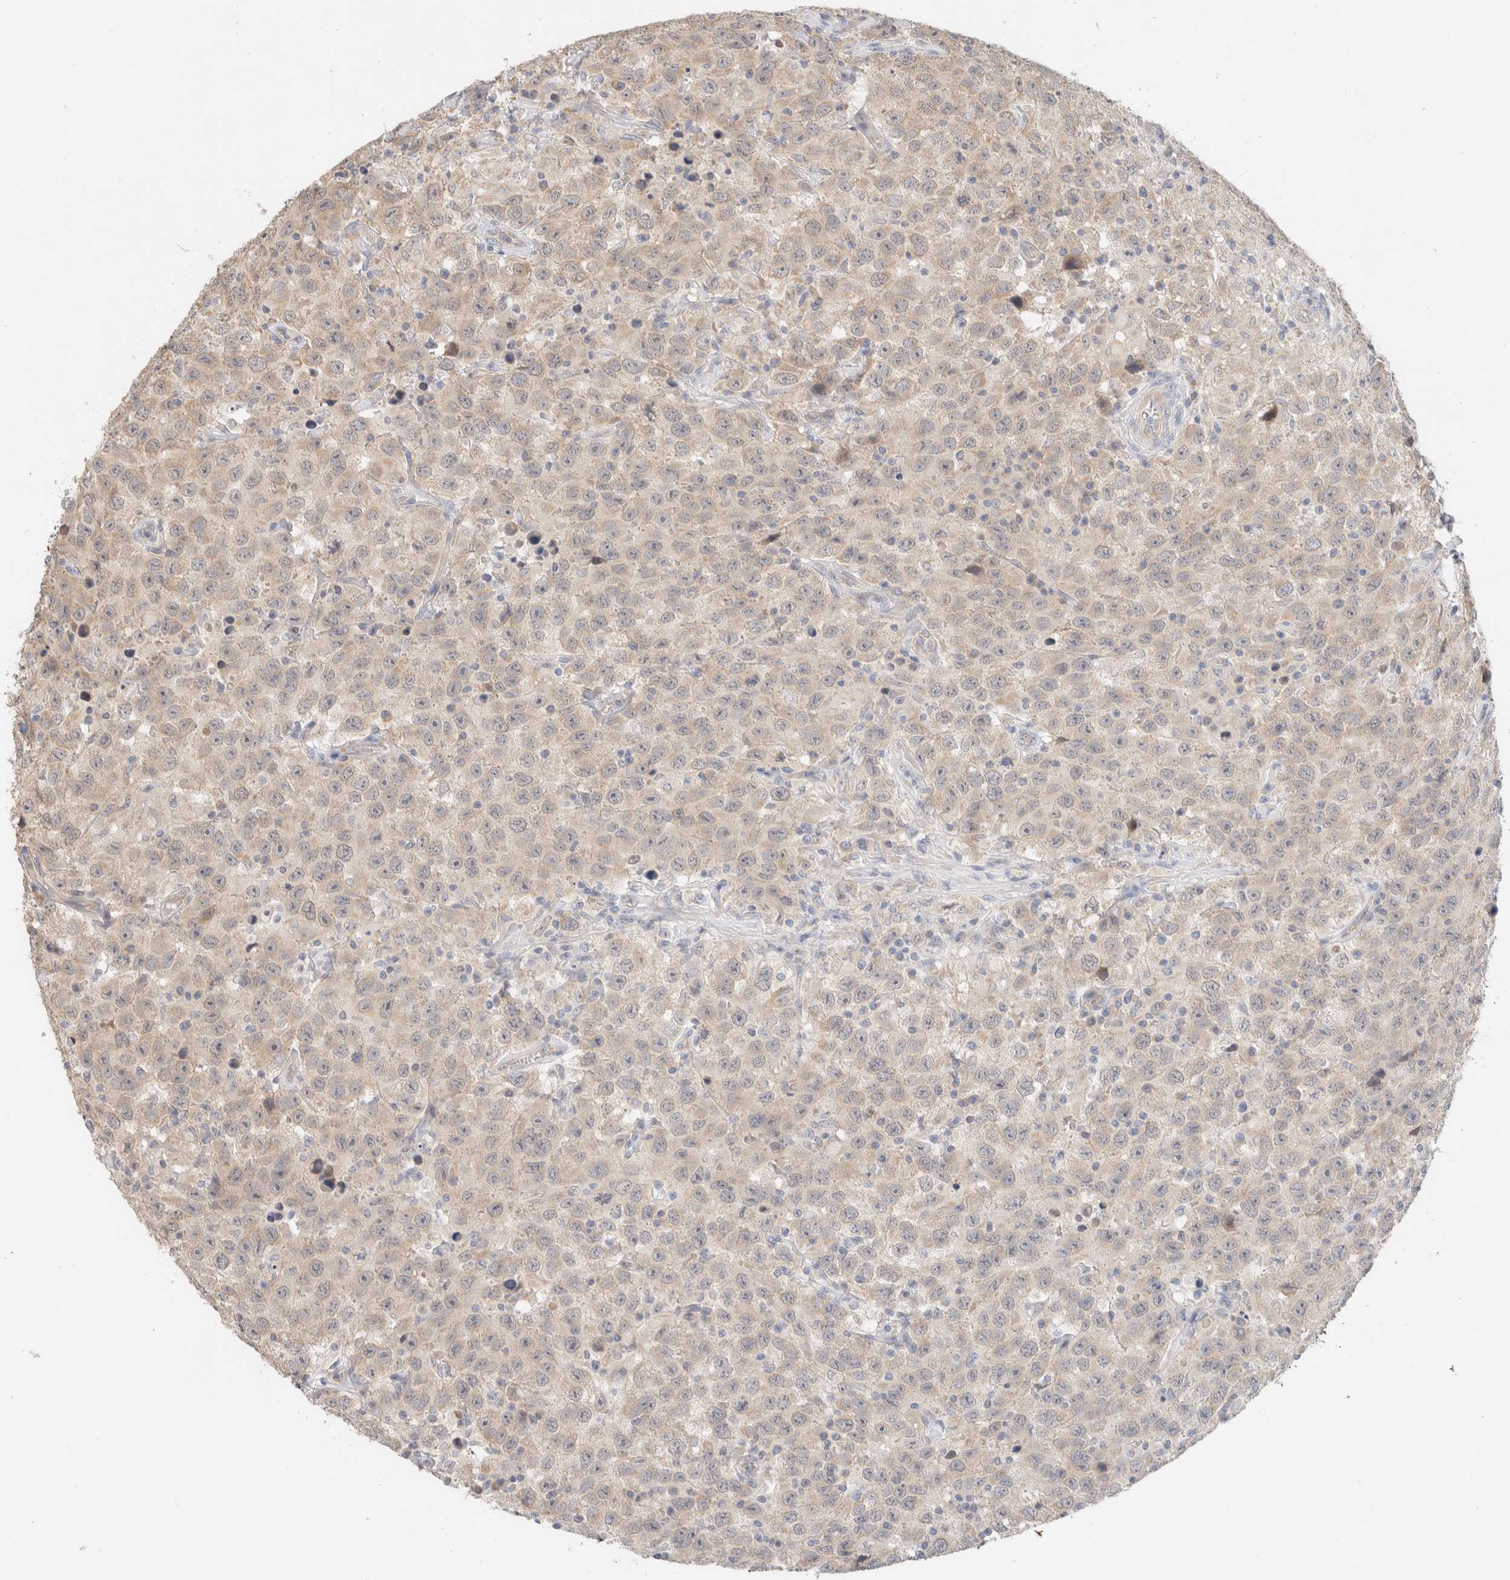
{"staining": {"intensity": "weak", "quantity": ">75%", "location": "cytoplasmic/membranous"}, "tissue": "testis cancer", "cell_type": "Tumor cells", "image_type": "cancer", "snomed": [{"axis": "morphology", "description": "Seminoma, NOS"}, {"axis": "topography", "description": "Testis"}], "caption": "There is low levels of weak cytoplasmic/membranous expression in tumor cells of testis seminoma, as demonstrated by immunohistochemical staining (brown color).", "gene": "CA13", "patient": {"sex": "male", "age": 41}}